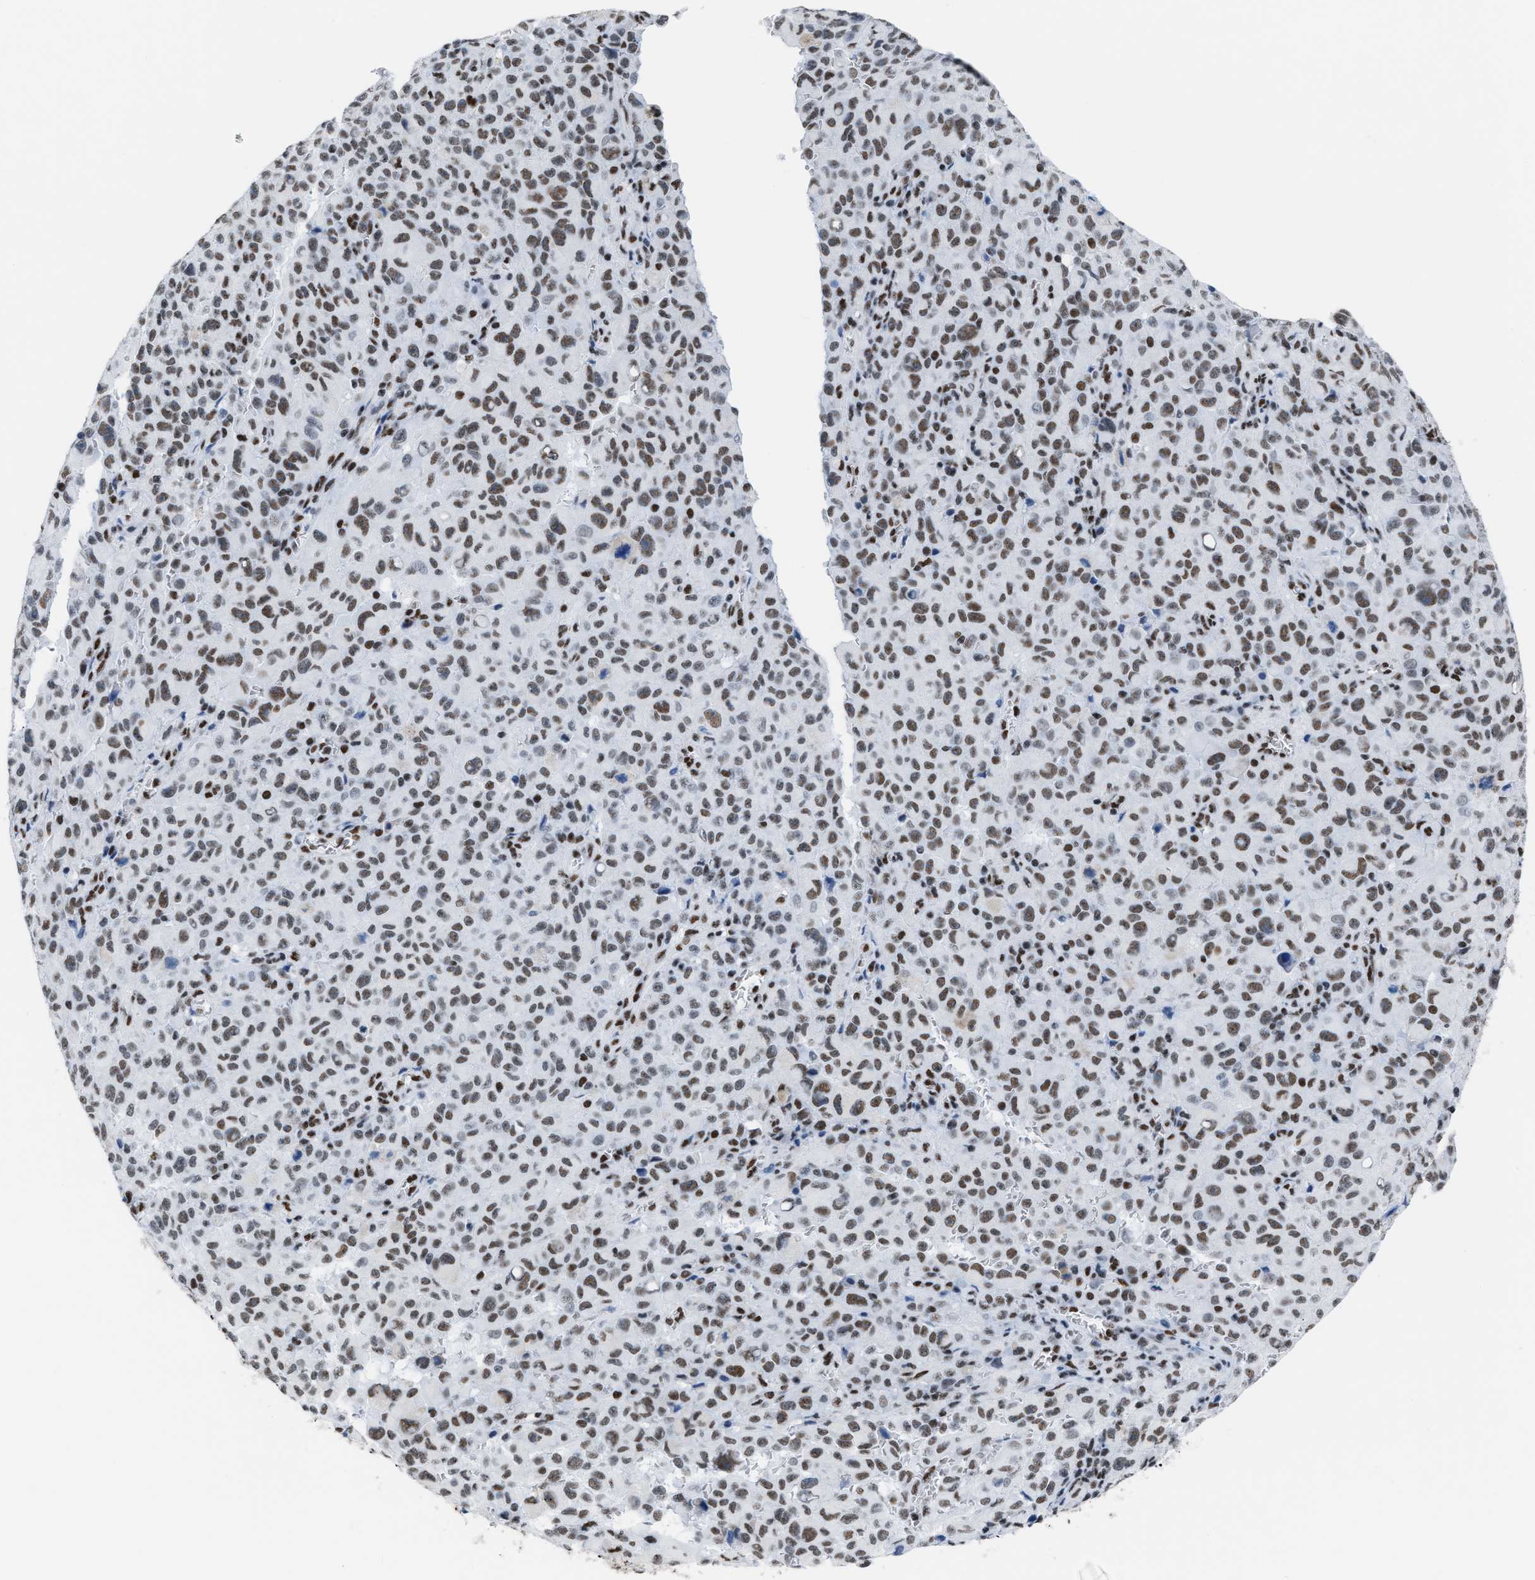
{"staining": {"intensity": "weak", "quantity": "25%-75%", "location": "nuclear"}, "tissue": "melanoma", "cell_type": "Tumor cells", "image_type": "cancer", "snomed": [{"axis": "morphology", "description": "Malignant melanoma, NOS"}, {"axis": "topography", "description": "Skin"}], "caption": "Melanoma stained with a brown dye shows weak nuclear positive expression in about 25%-75% of tumor cells.", "gene": "CCAR2", "patient": {"sex": "female", "age": 82}}